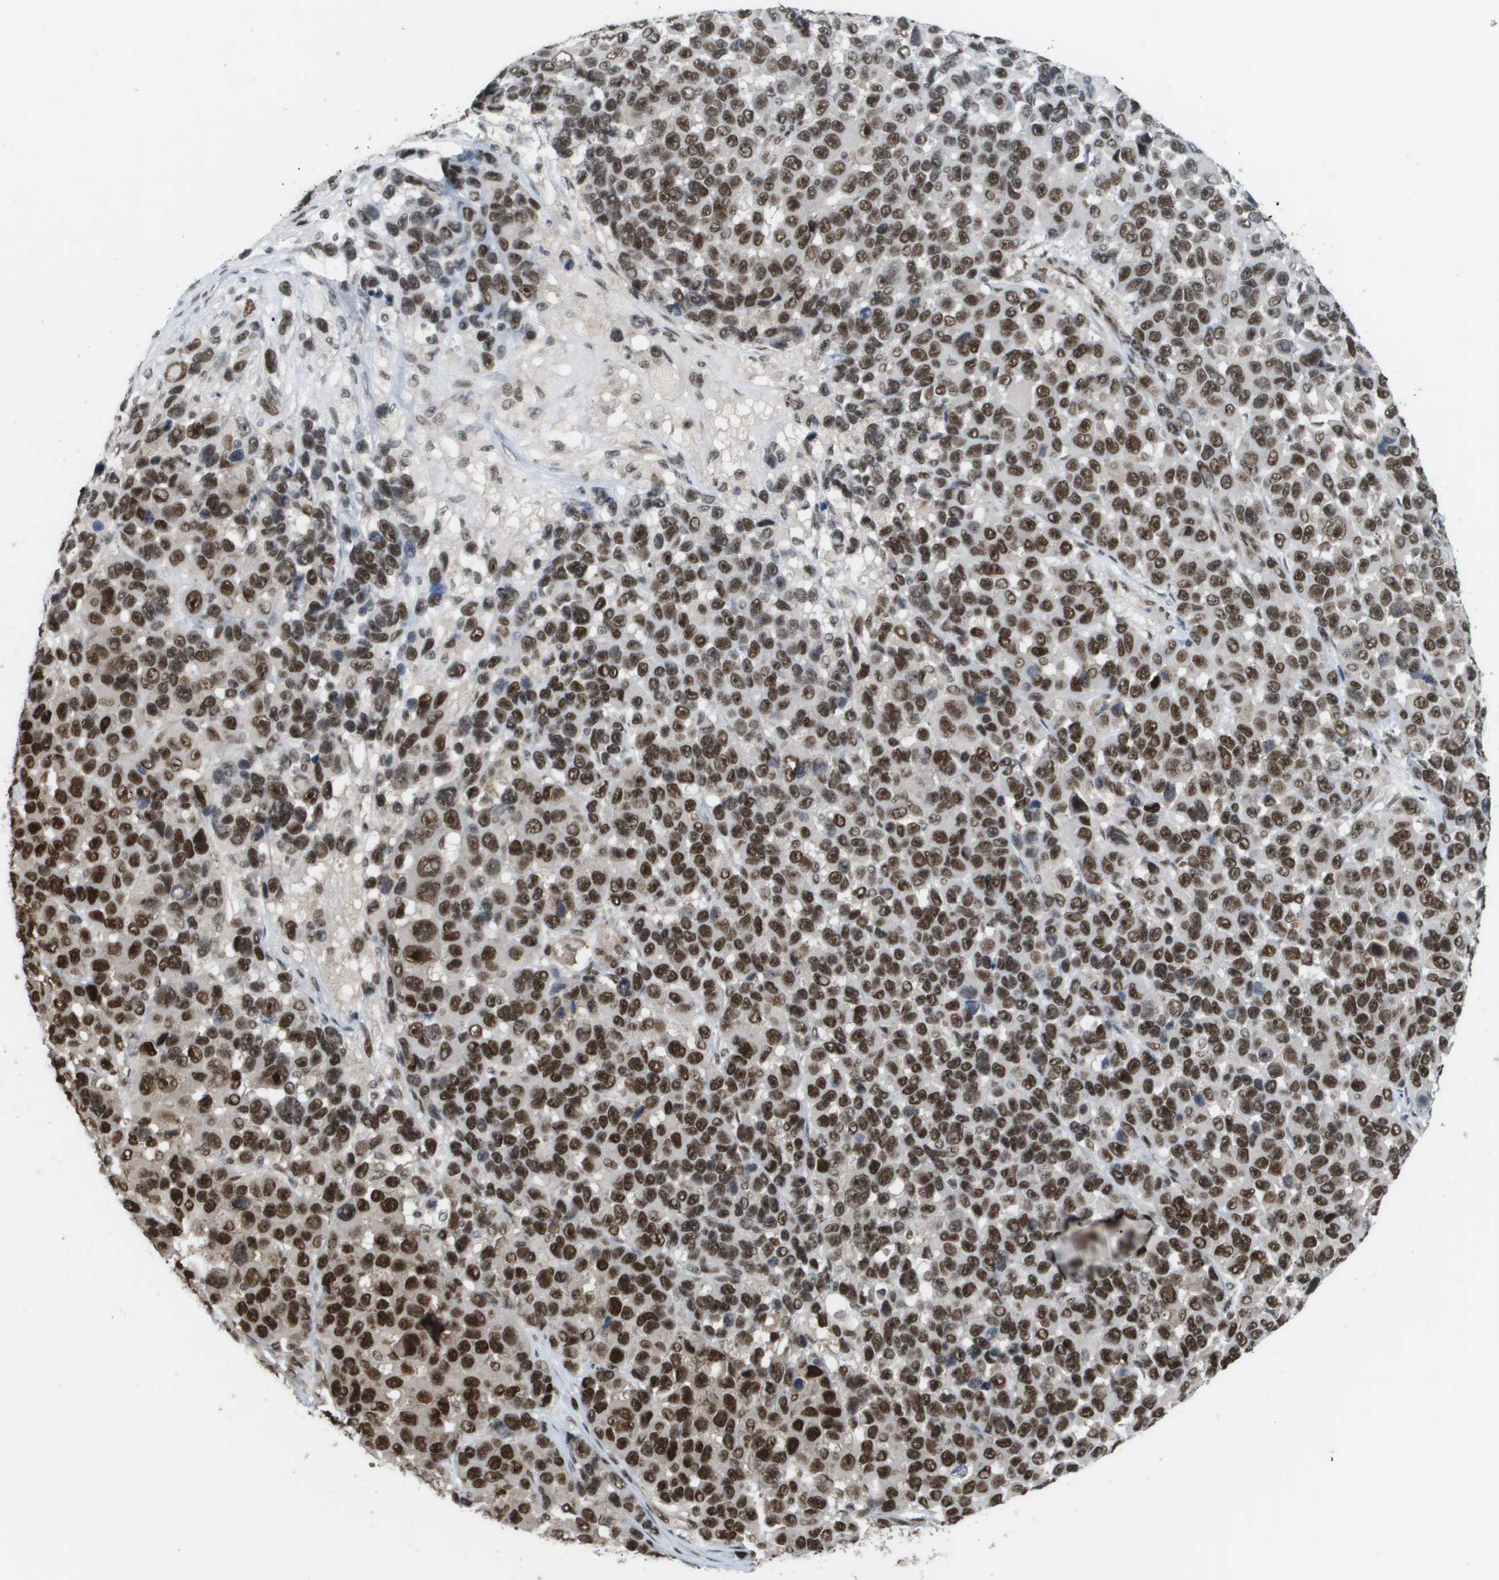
{"staining": {"intensity": "strong", "quantity": ">75%", "location": "nuclear"}, "tissue": "melanoma", "cell_type": "Tumor cells", "image_type": "cancer", "snomed": [{"axis": "morphology", "description": "Malignant melanoma, NOS"}, {"axis": "topography", "description": "Skin"}], "caption": "Immunohistochemistry (IHC) staining of melanoma, which reveals high levels of strong nuclear expression in approximately >75% of tumor cells indicating strong nuclear protein staining. The staining was performed using DAB (3,3'-diaminobenzidine) (brown) for protein detection and nuclei were counterstained in hematoxylin (blue).", "gene": "CDT1", "patient": {"sex": "male", "age": 53}}